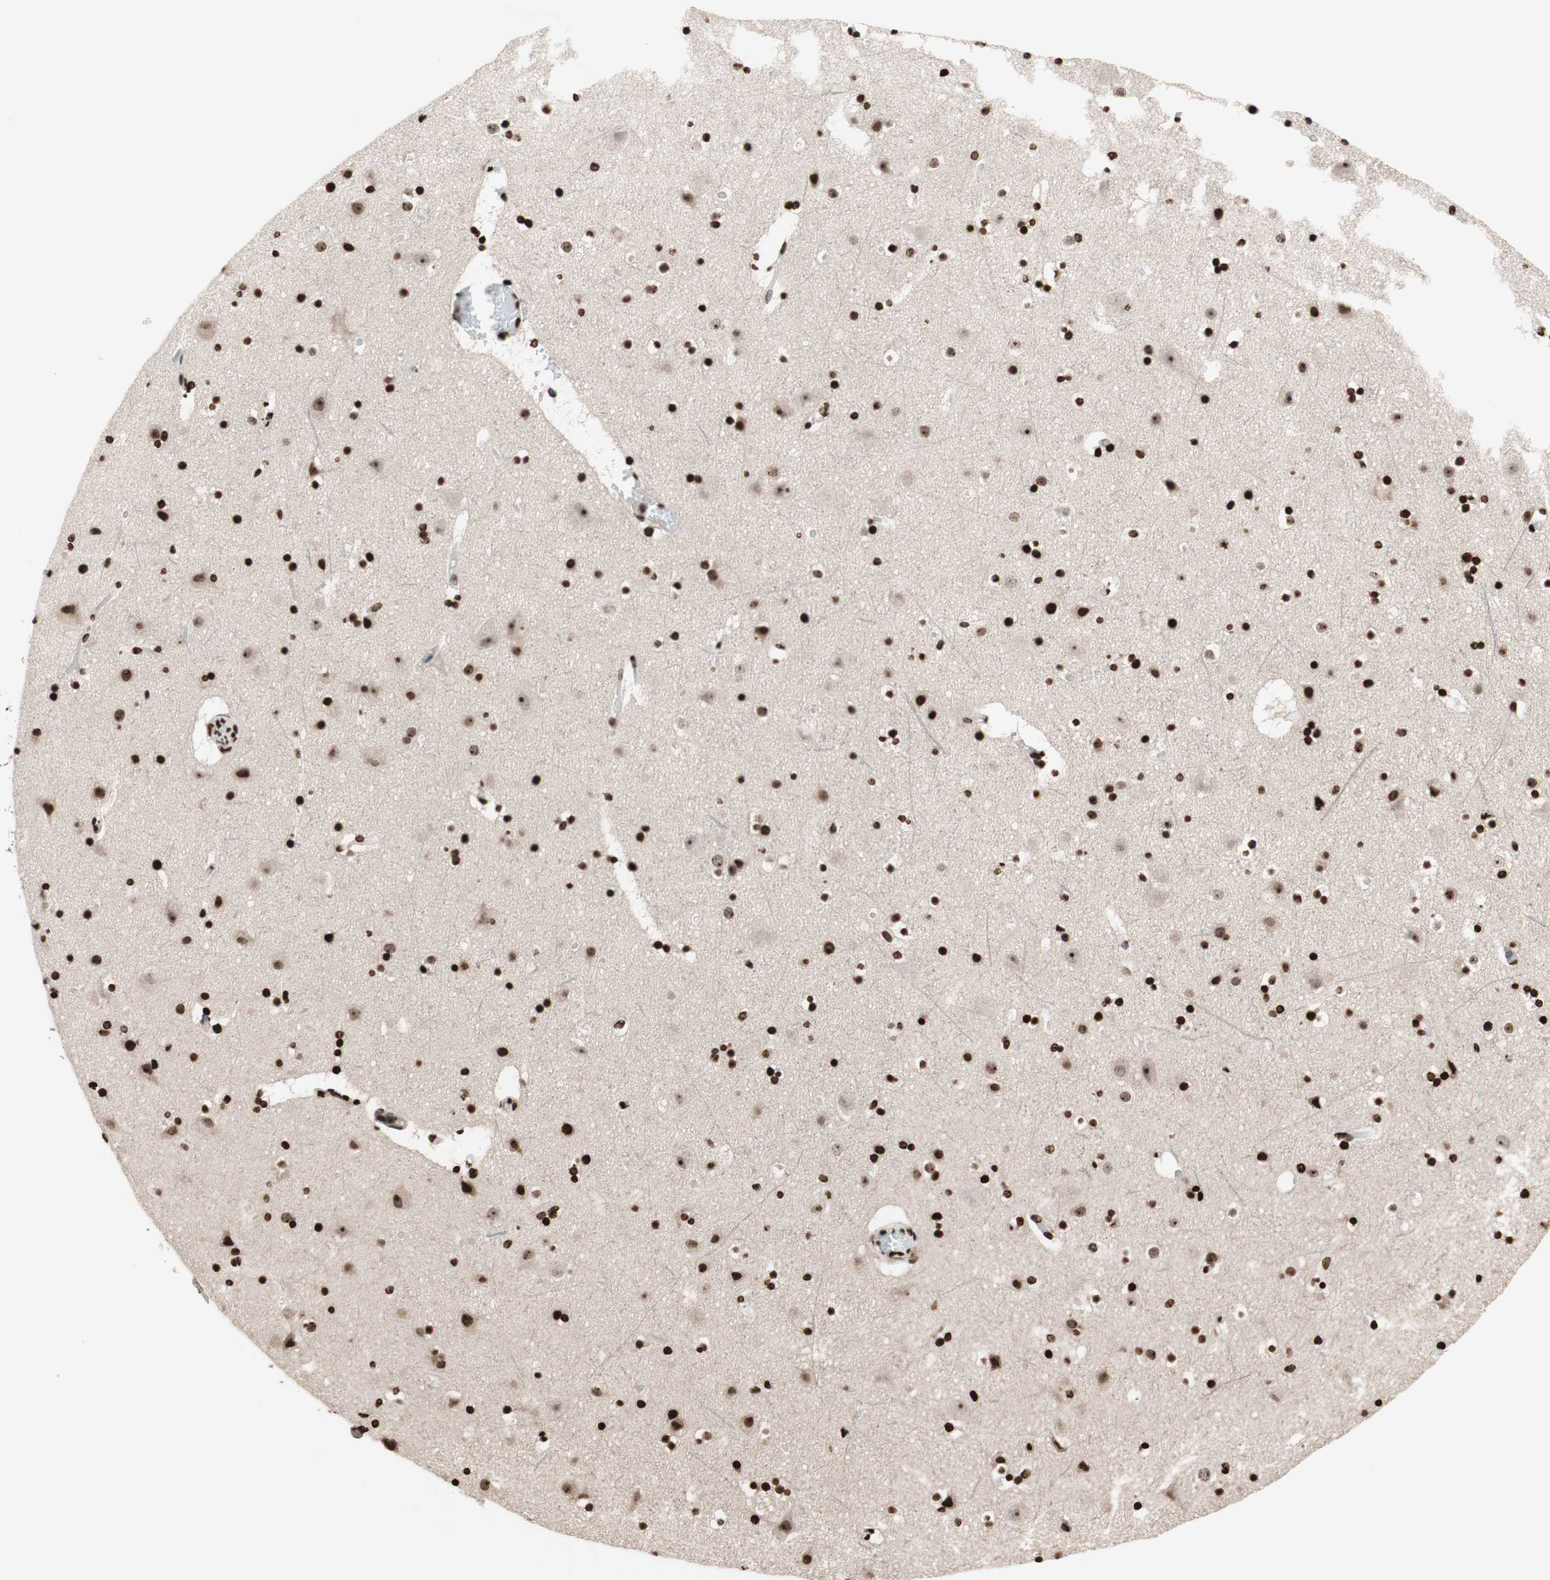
{"staining": {"intensity": "strong", "quantity": ">75%", "location": "nuclear"}, "tissue": "cerebral cortex", "cell_type": "Endothelial cells", "image_type": "normal", "snomed": [{"axis": "morphology", "description": "Normal tissue, NOS"}, {"axis": "topography", "description": "Cerebral cortex"}], "caption": "Immunohistochemical staining of normal cerebral cortex shows strong nuclear protein expression in about >75% of endothelial cells.", "gene": "NCOA3", "patient": {"sex": "male", "age": 45}}